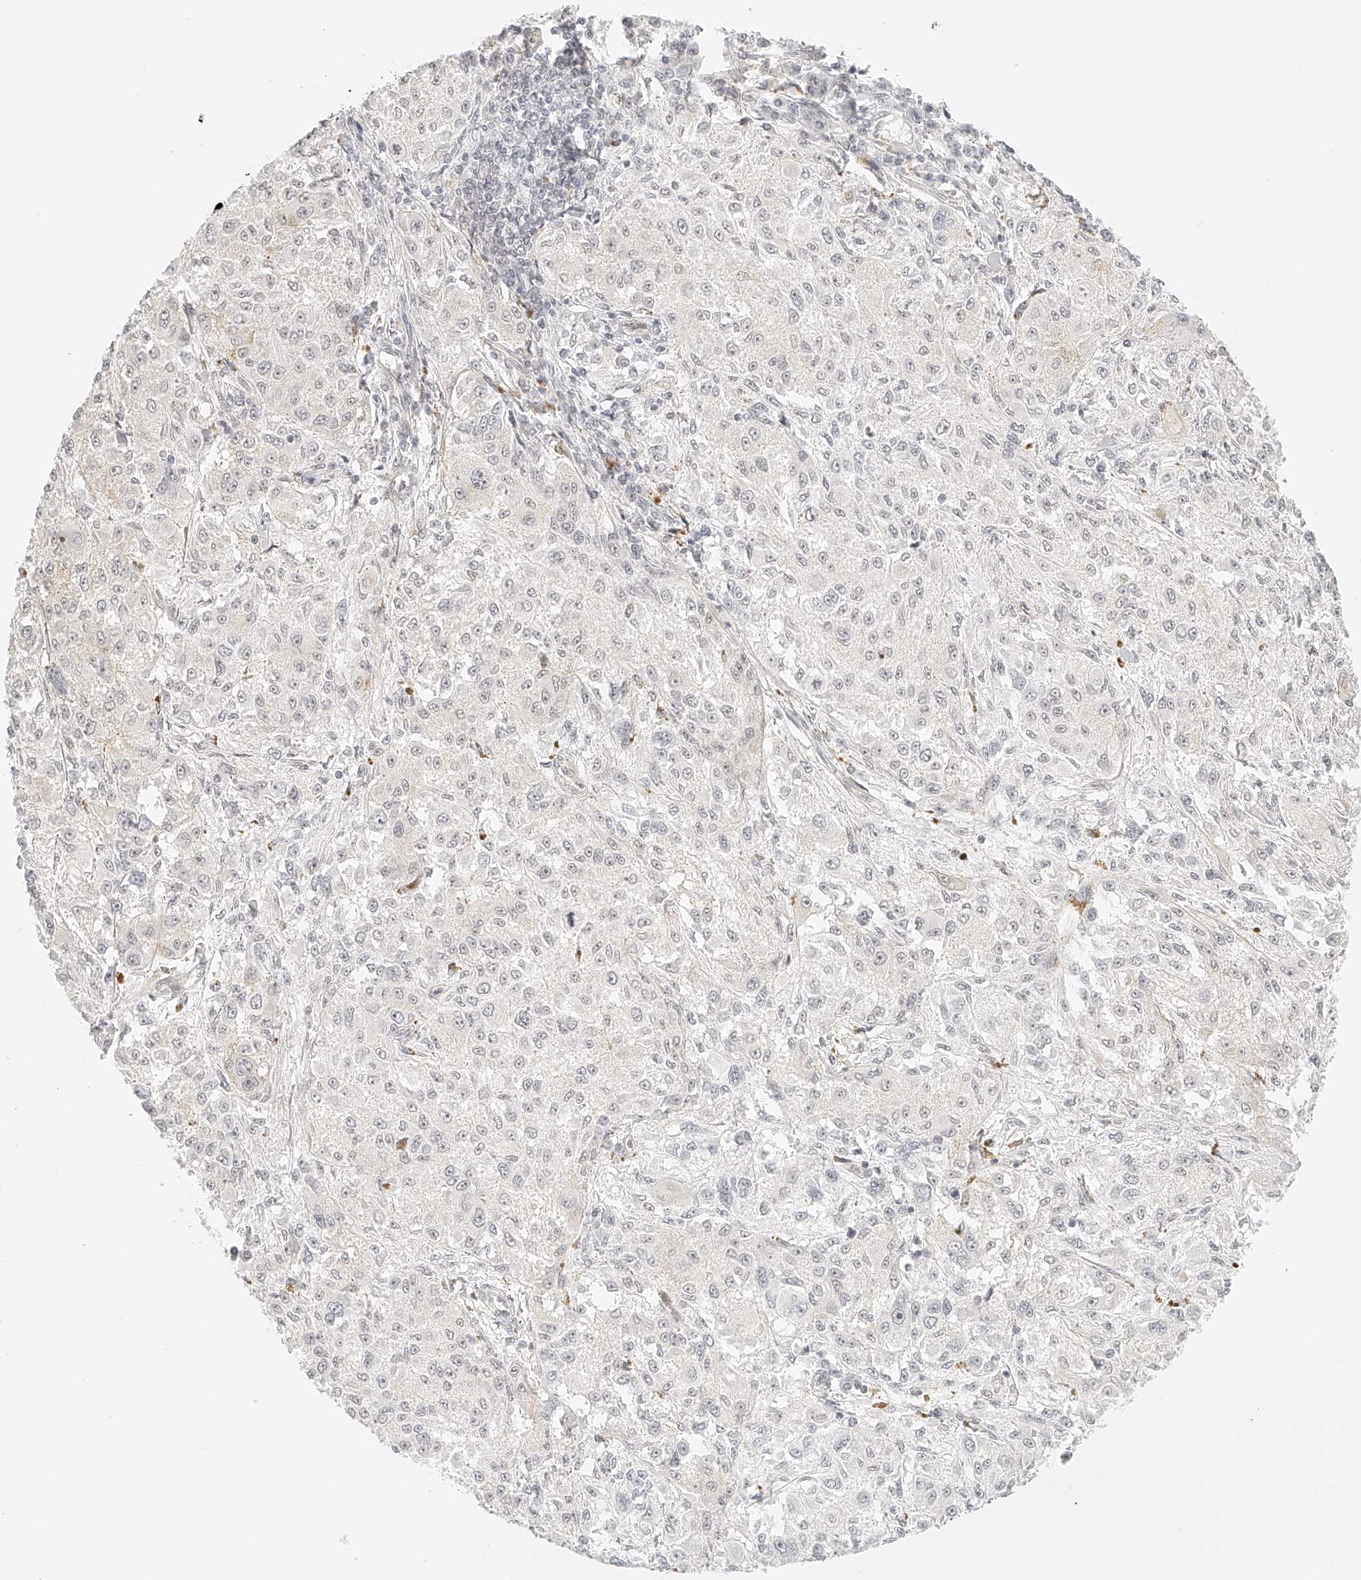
{"staining": {"intensity": "negative", "quantity": "none", "location": "none"}, "tissue": "melanoma", "cell_type": "Tumor cells", "image_type": "cancer", "snomed": [{"axis": "morphology", "description": "Necrosis, NOS"}, {"axis": "morphology", "description": "Malignant melanoma, NOS"}, {"axis": "topography", "description": "Skin"}], "caption": "High power microscopy micrograph of an immunohistochemistry photomicrograph of melanoma, revealing no significant staining in tumor cells.", "gene": "ZFP69", "patient": {"sex": "female", "age": 87}}